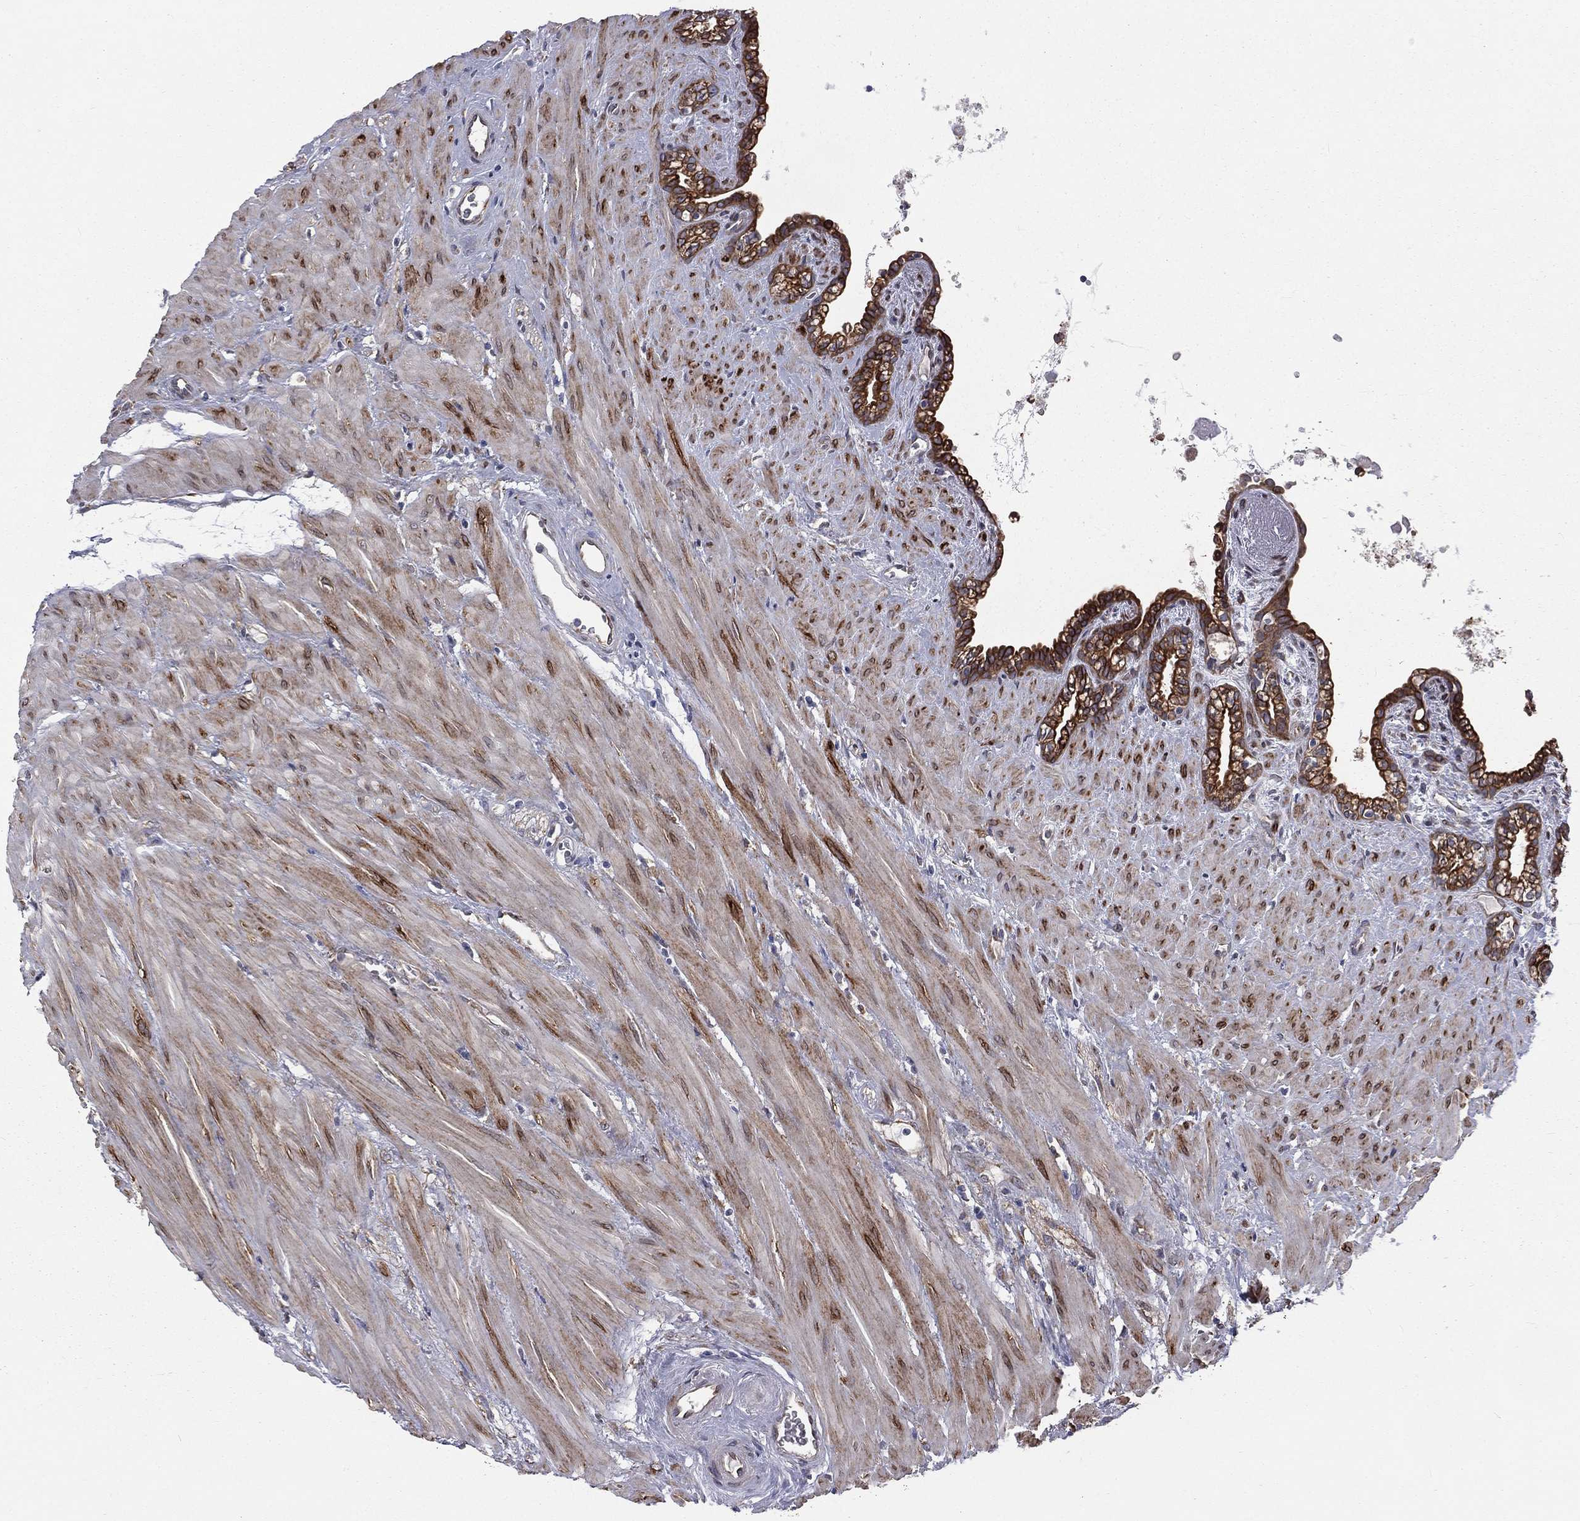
{"staining": {"intensity": "strong", "quantity": ">75%", "location": "cytoplasmic/membranous"}, "tissue": "seminal vesicle", "cell_type": "Glandular cells", "image_type": "normal", "snomed": [{"axis": "morphology", "description": "Normal tissue, NOS"}, {"axis": "morphology", "description": "Urothelial carcinoma, NOS"}, {"axis": "topography", "description": "Urinary bladder"}, {"axis": "topography", "description": "Seminal veicle"}], "caption": "This micrograph displays IHC staining of benign seminal vesicle, with high strong cytoplasmic/membranous expression in approximately >75% of glandular cells.", "gene": "PGRMC1", "patient": {"sex": "male", "age": 76}}